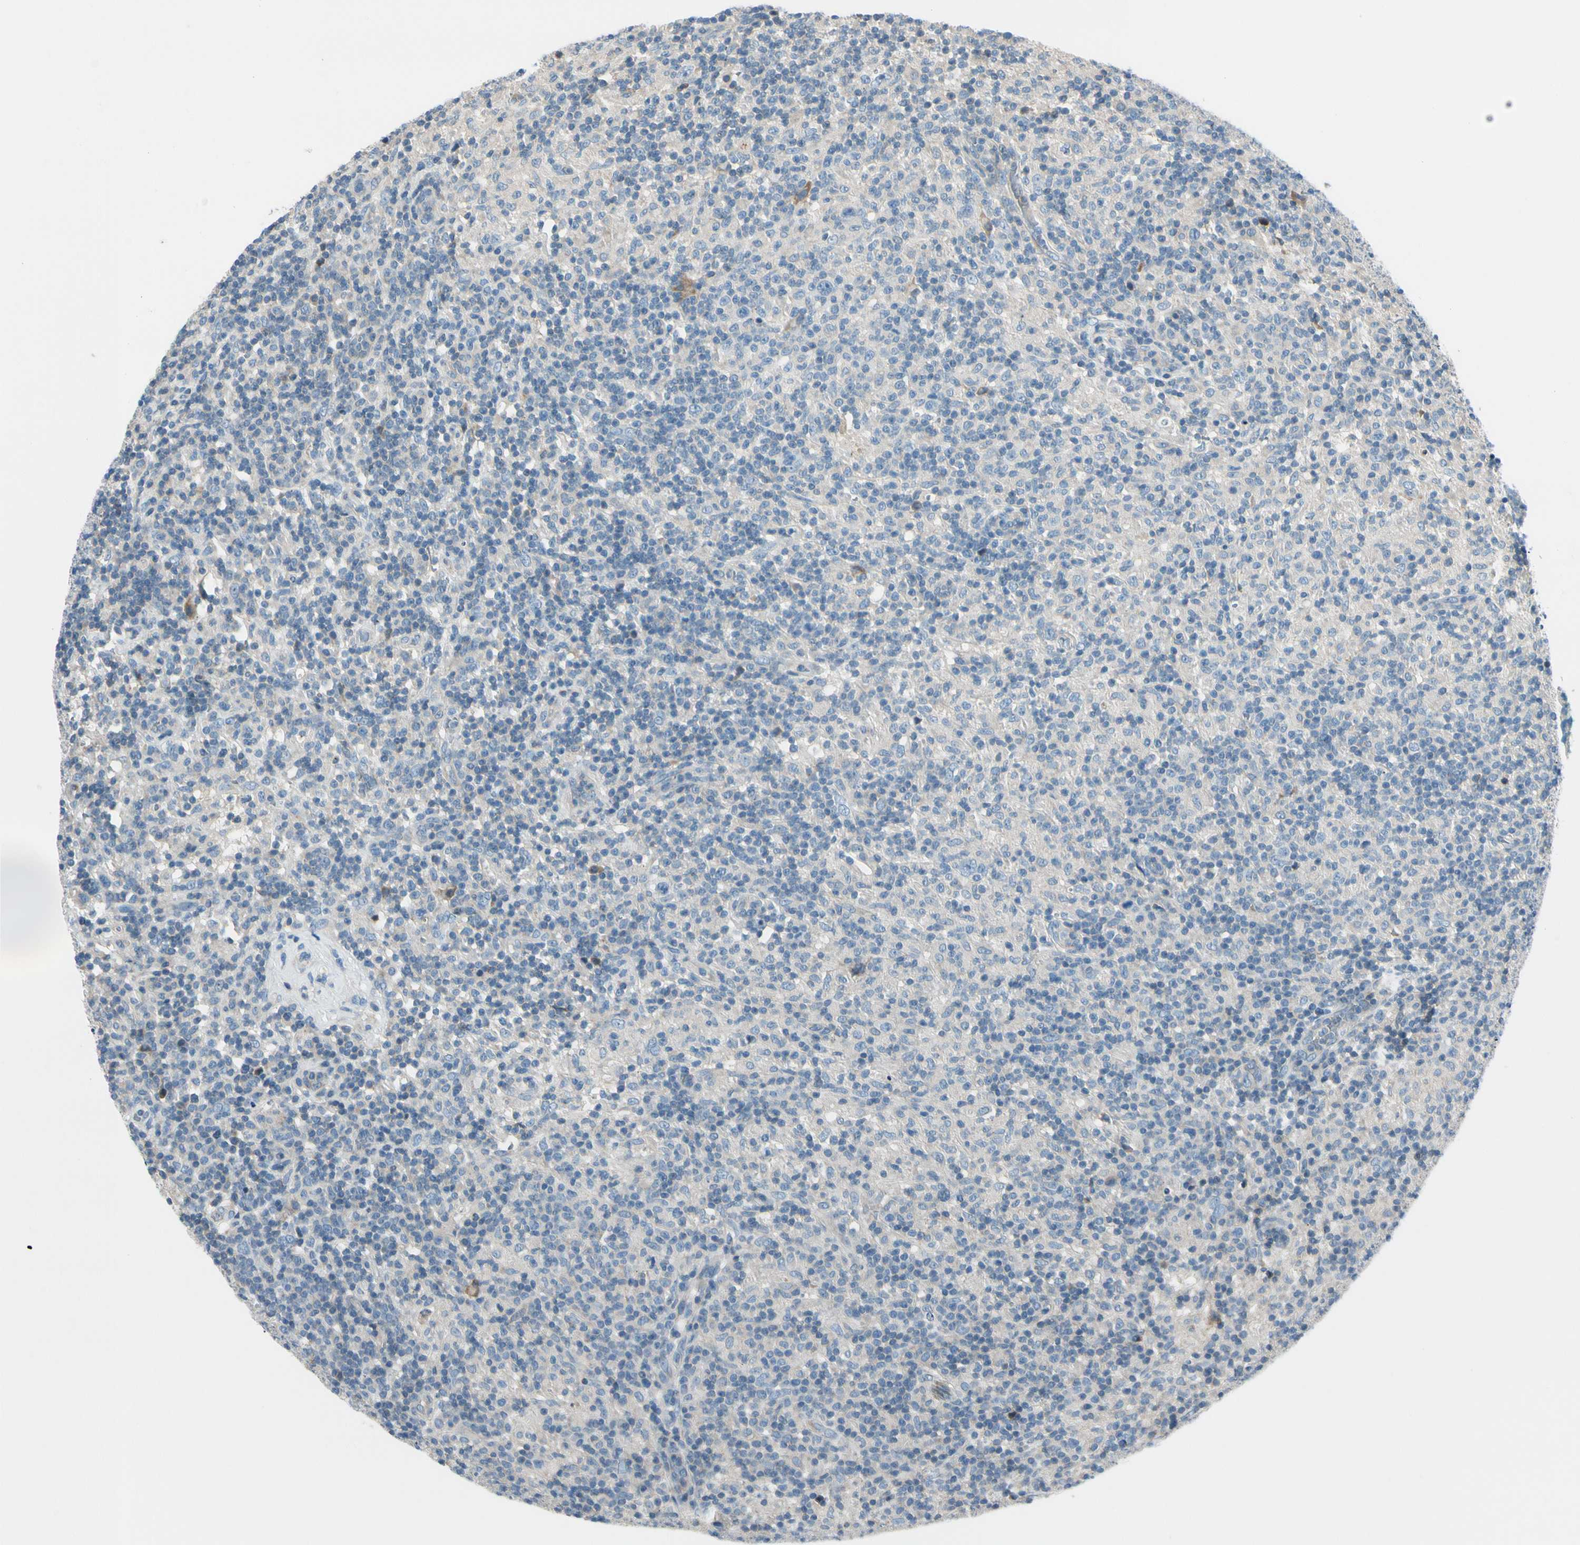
{"staining": {"intensity": "negative", "quantity": "none", "location": "none"}, "tissue": "lymphoma", "cell_type": "Tumor cells", "image_type": "cancer", "snomed": [{"axis": "morphology", "description": "Hodgkin's disease, NOS"}, {"axis": "topography", "description": "Lymph node"}], "caption": "This histopathology image is of Hodgkin's disease stained with IHC to label a protein in brown with the nuclei are counter-stained blue. There is no expression in tumor cells.", "gene": "CDH6", "patient": {"sex": "male", "age": 70}}